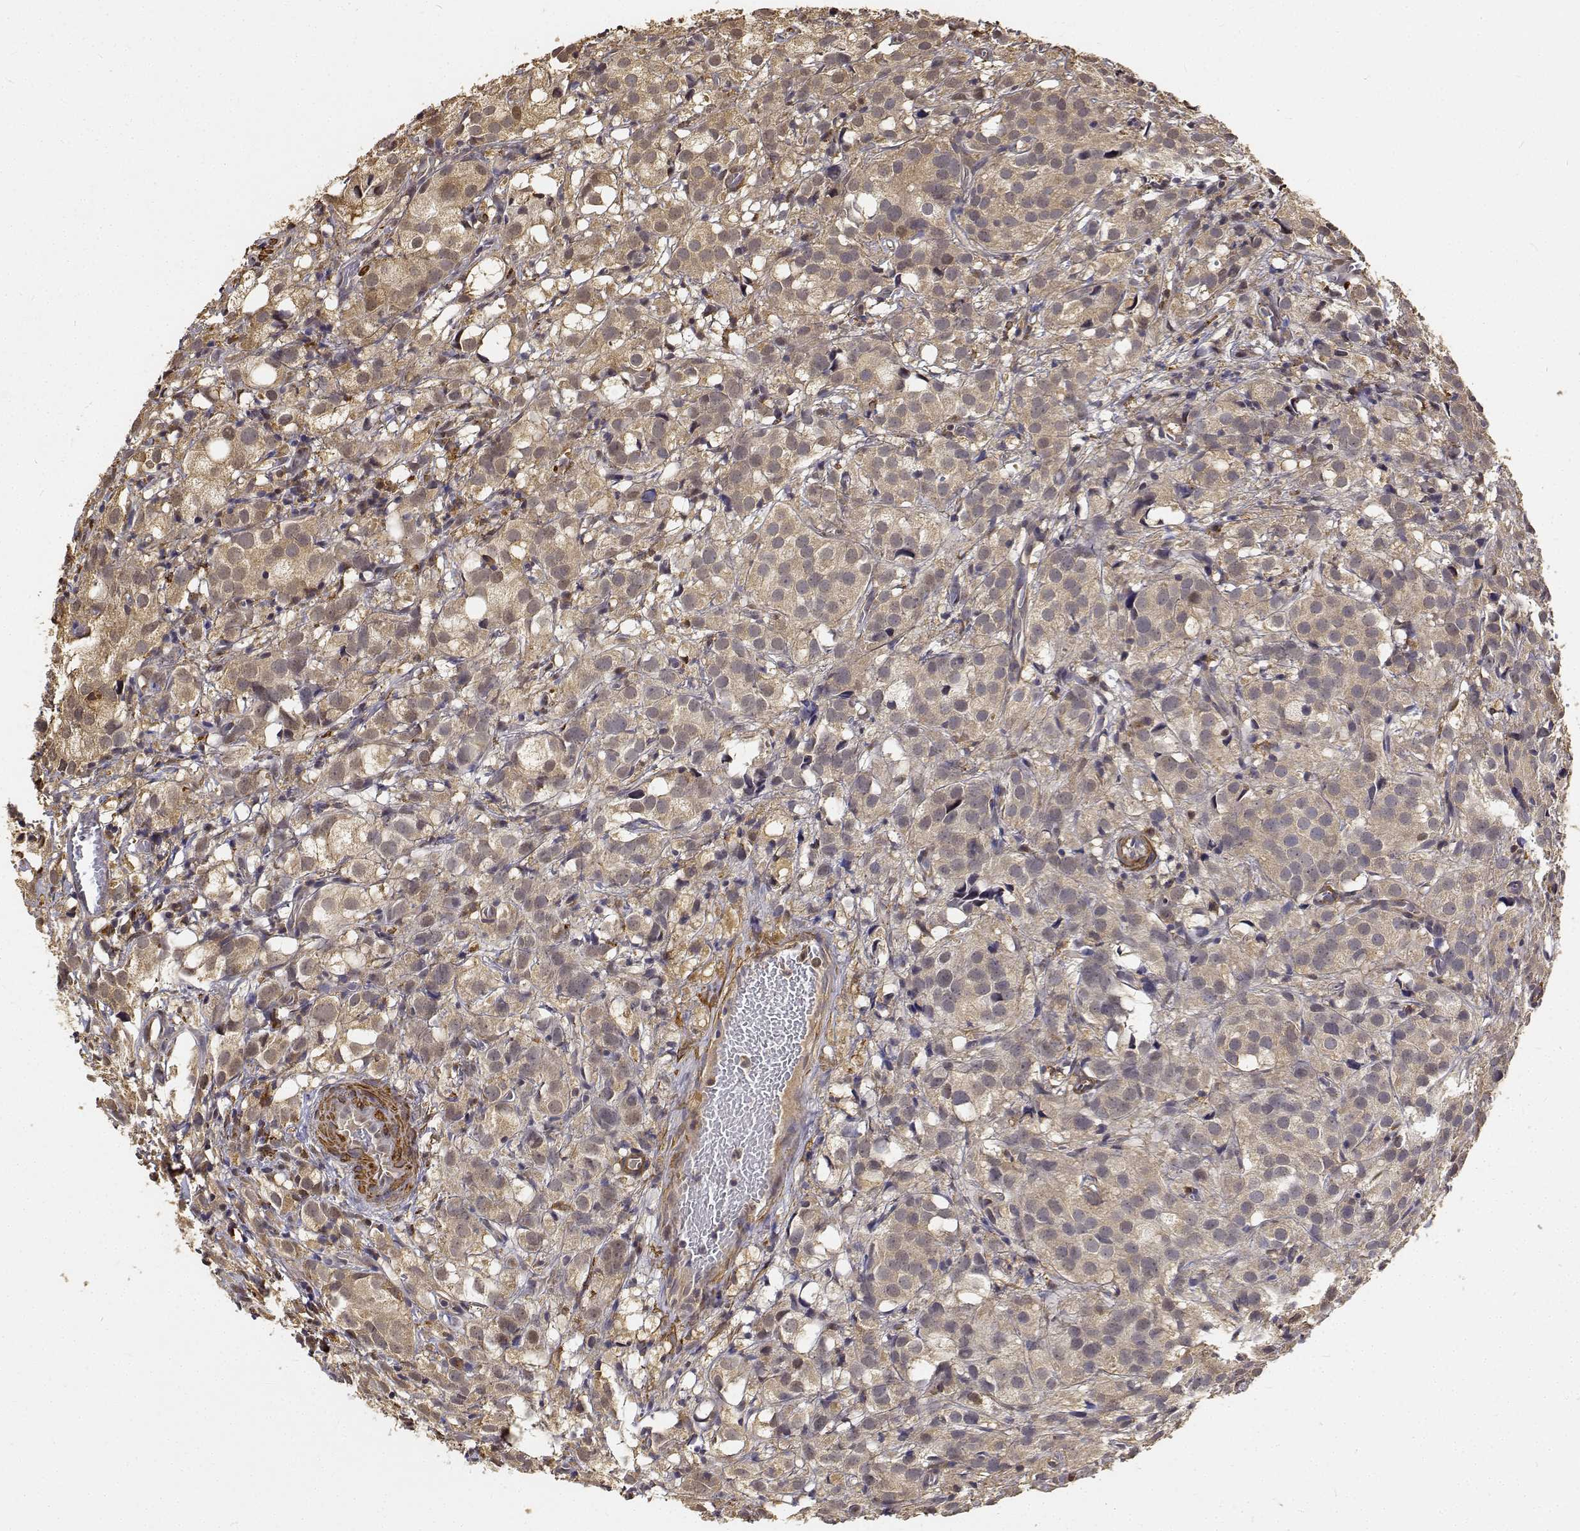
{"staining": {"intensity": "weak", "quantity": ">75%", "location": "cytoplasmic/membranous,nuclear"}, "tissue": "prostate cancer", "cell_type": "Tumor cells", "image_type": "cancer", "snomed": [{"axis": "morphology", "description": "Adenocarcinoma, High grade"}, {"axis": "topography", "description": "Prostate"}], "caption": "High-magnification brightfield microscopy of adenocarcinoma (high-grade) (prostate) stained with DAB (brown) and counterstained with hematoxylin (blue). tumor cells exhibit weak cytoplasmic/membranous and nuclear positivity is identified in approximately>75% of cells.", "gene": "PCID2", "patient": {"sex": "male", "age": 86}}